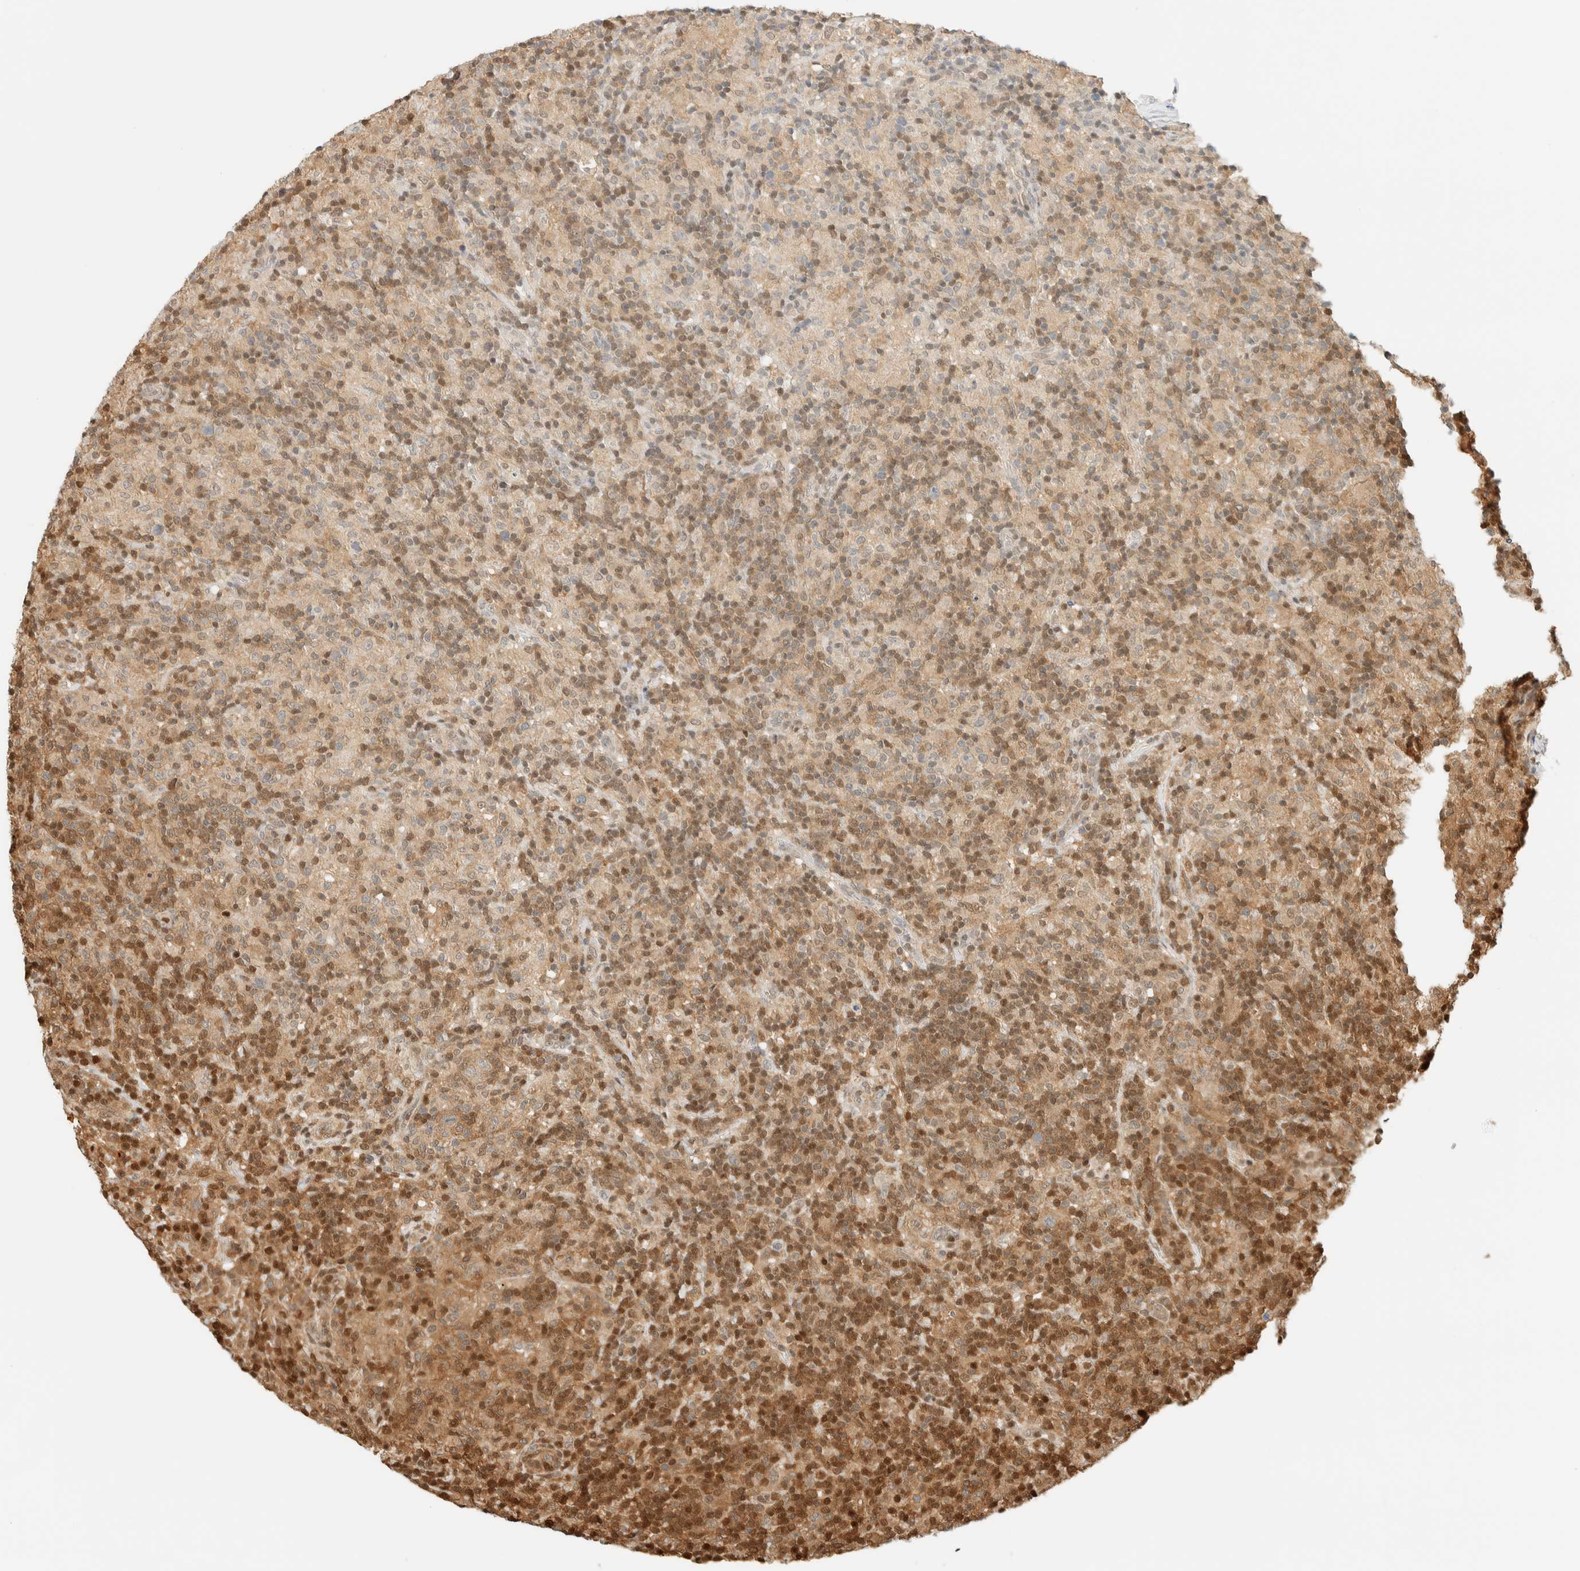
{"staining": {"intensity": "weak", "quantity": "25%-75%", "location": "cytoplasmic/membranous"}, "tissue": "lymphoma", "cell_type": "Tumor cells", "image_type": "cancer", "snomed": [{"axis": "morphology", "description": "Hodgkin's disease, NOS"}, {"axis": "topography", "description": "Lymph node"}], "caption": "Immunohistochemistry (IHC) of lymphoma reveals low levels of weak cytoplasmic/membranous staining in approximately 25%-75% of tumor cells.", "gene": "ZBTB37", "patient": {"sex": "male", "age": 70}}